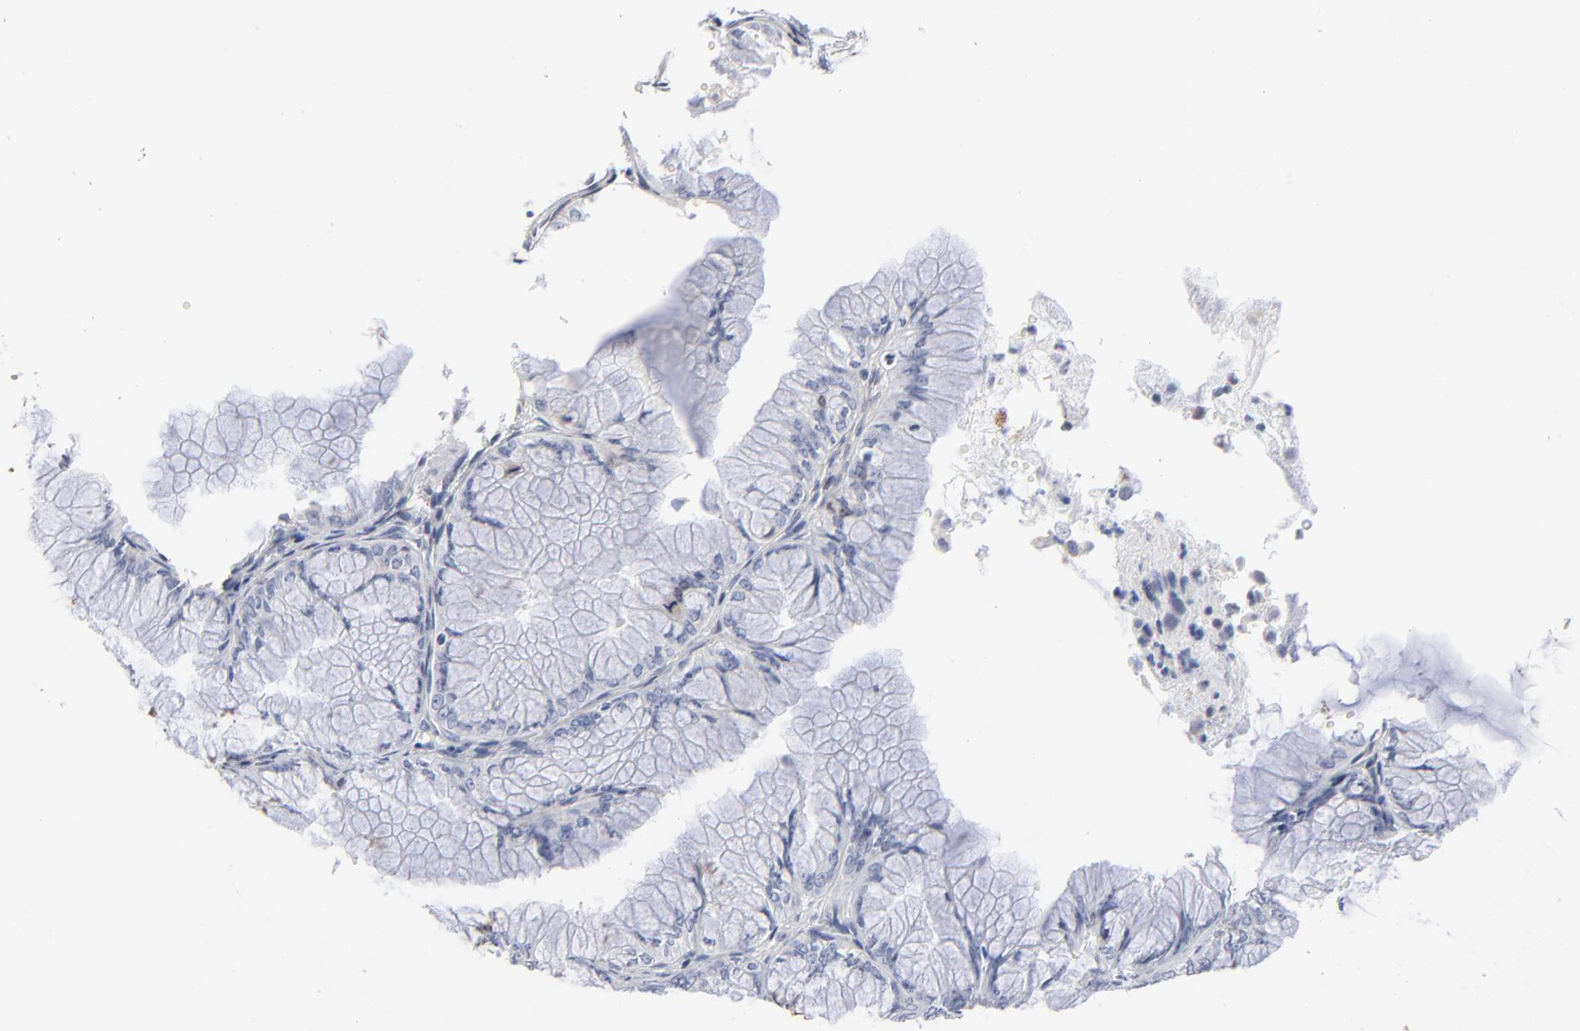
{"staining": {"intensity": "negative", "quantity": "none", "location": "none"}, "tissue": "ovarian cancer", "cell_type": "Tumor cells", "image_type": "cancer", "snomed": [{"axis": "morphology", "description": "Cystadenocarcinoma, mucinous, NOS"}, {"axis": "topography", "description": "Ovary"}], "caption": "This is an immunohistochemistry micrograph of human mucinous cystadenocarcinoma (ovarian). There is no staining in tumor cells.", "gene": "AURKA", "patient": {"sex": "female", "age": 63}}